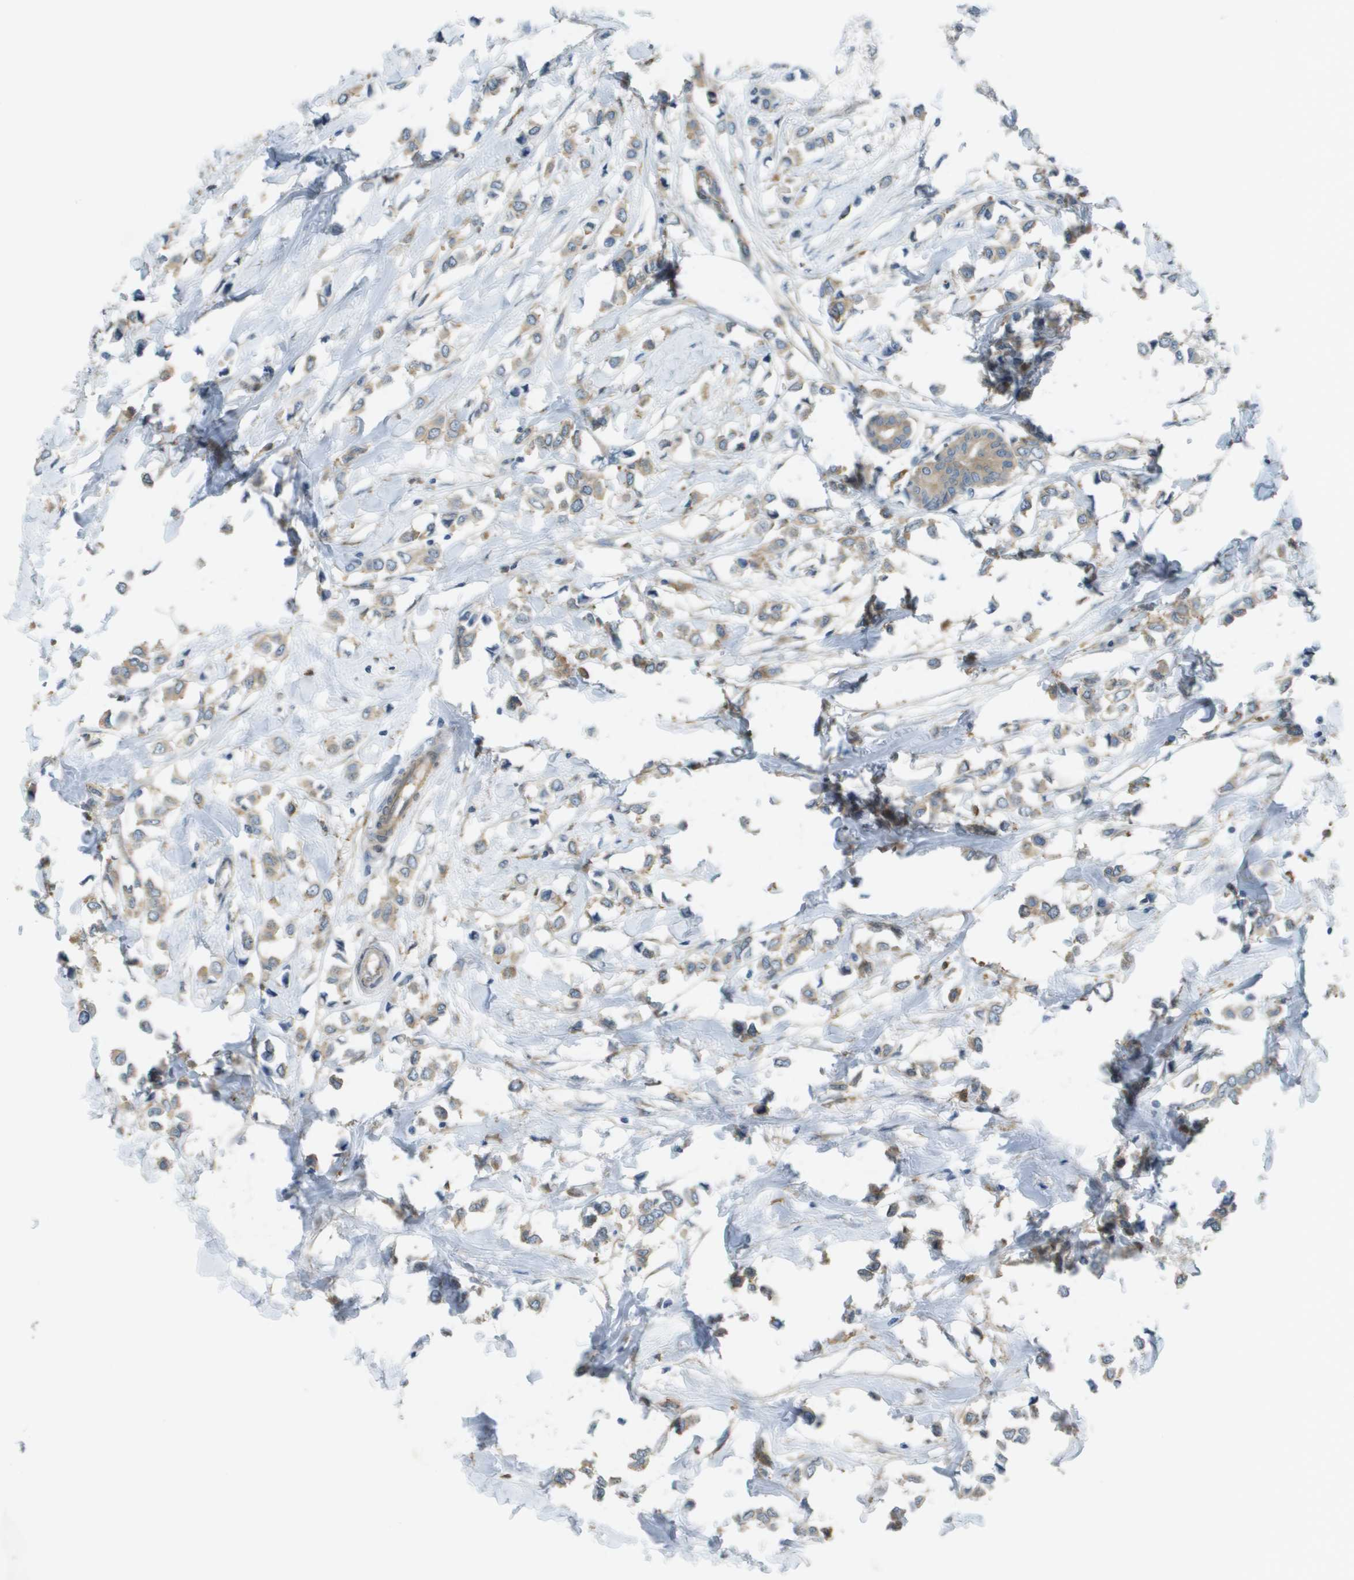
{"staining": {"intensity": "weak", "quantity": ">75%", "location": "cytoplasmic/membranous"}, "tissue": "breast cancer", "cell_type": "Tumor cells", "image_type": "cancer", "snomed": [{"axis": "morphology", "description": "Lobular carcinoma"}, {"axis": "topography", "description": "Breast"}], "caption": "Human breast cancer (lobular carcinoma) stained with a protein marker demonstrates weak staining in tumor cells.", "gene": "CORO1B", "patient": {"sex": "female", "age": 51}}